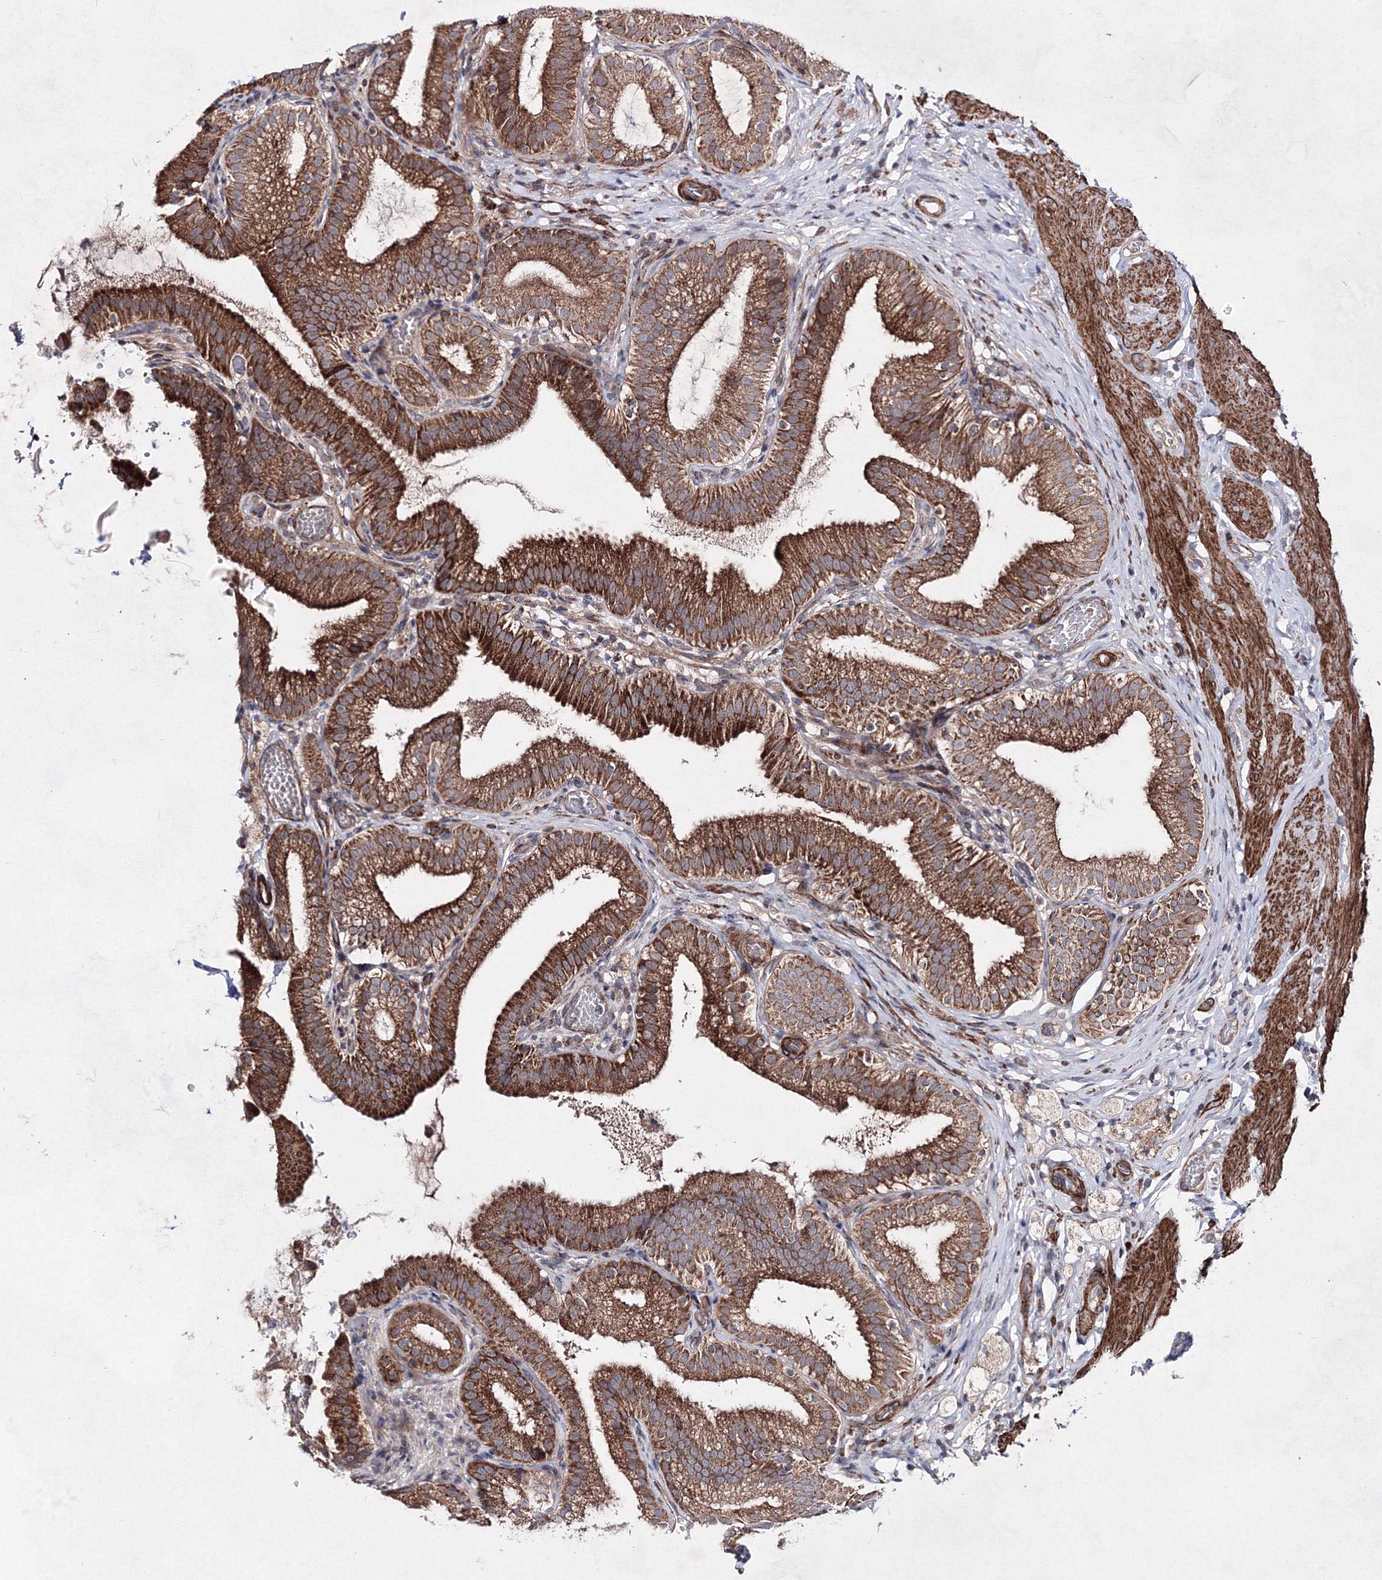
{"staining": {"intensity": "strong", "quantity": ">75%", "location": "cytoplasmic/membranous"}, "tissue": "gallbladder", "cell_type": "Glandular cells", "image_type": "normal", "snomed": [{"axis": "morphology", "description": "Normal tissue, NOS"}, {"axis": "topography", "description": "Gallbladder"}], "caption": "Immunohistochemistry (IHC) (DAB) staining of normal gallbladder displays strong cytoplasmic/membranous protein positivity in about >75% of glandular cells.", "gene": "GFM1", "patient": {"sex": "male", "age": 54}}